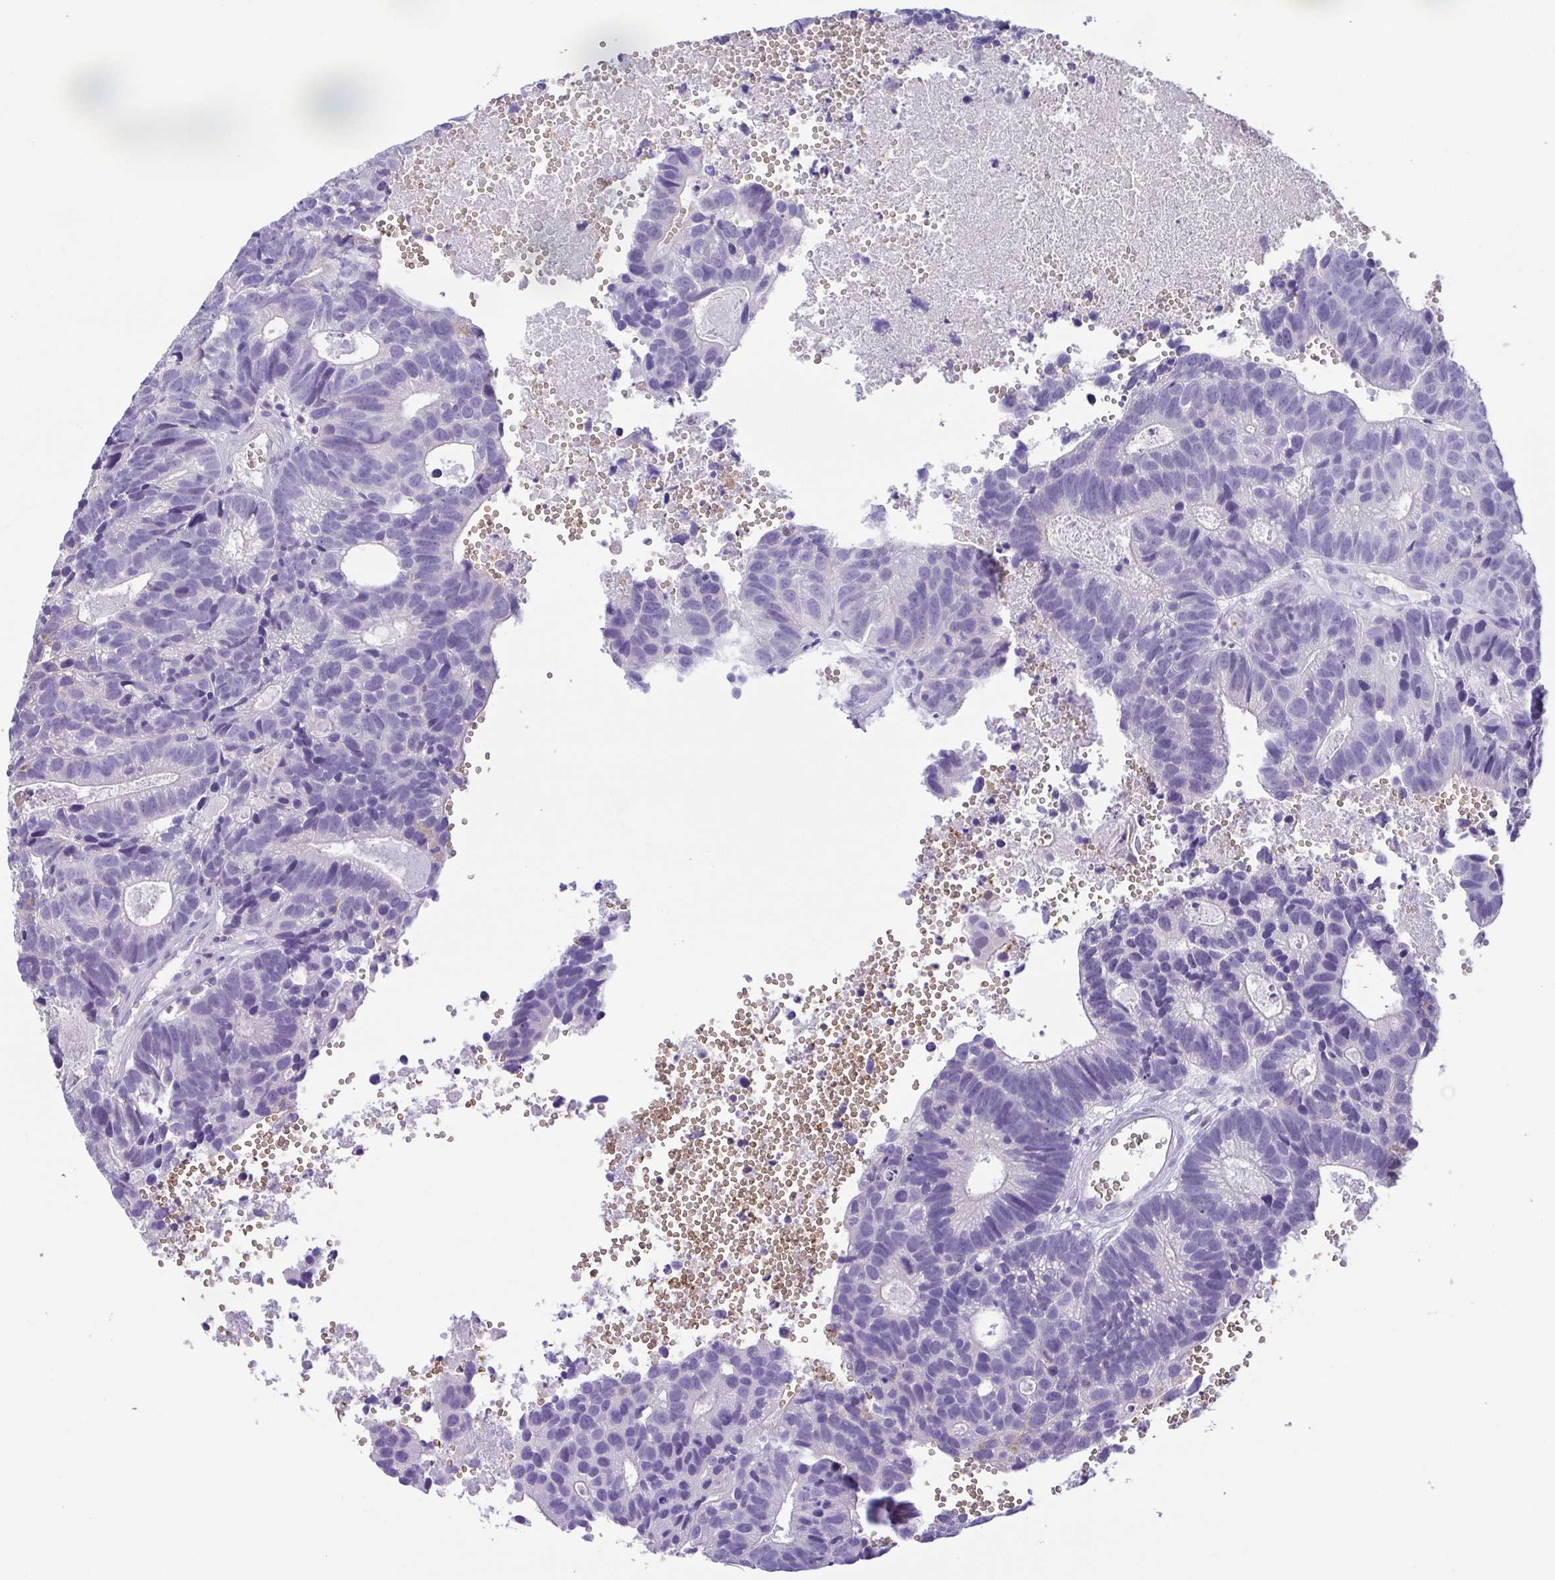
{"staining": {"intensity": "negative", "quantity": "none", "location": "none"}, "tissue": "head and neck cancer", "cell_type": "Tumor cells", "image_type": "cancer", "snomed": [{"axis": "morphology", "description": "Adenocarcinoma, NOS"}, {"axis": "topography", "description": "Head-Neck"}], "caption": "A high-resolution image shows immunohistochemistry (IHC) staining of head and neck cancer (adenocarcinoma), which displays no significant positivity in tumor cells.", "gene": "EPB42", "patient": {"sex": "male", "age": 62}}